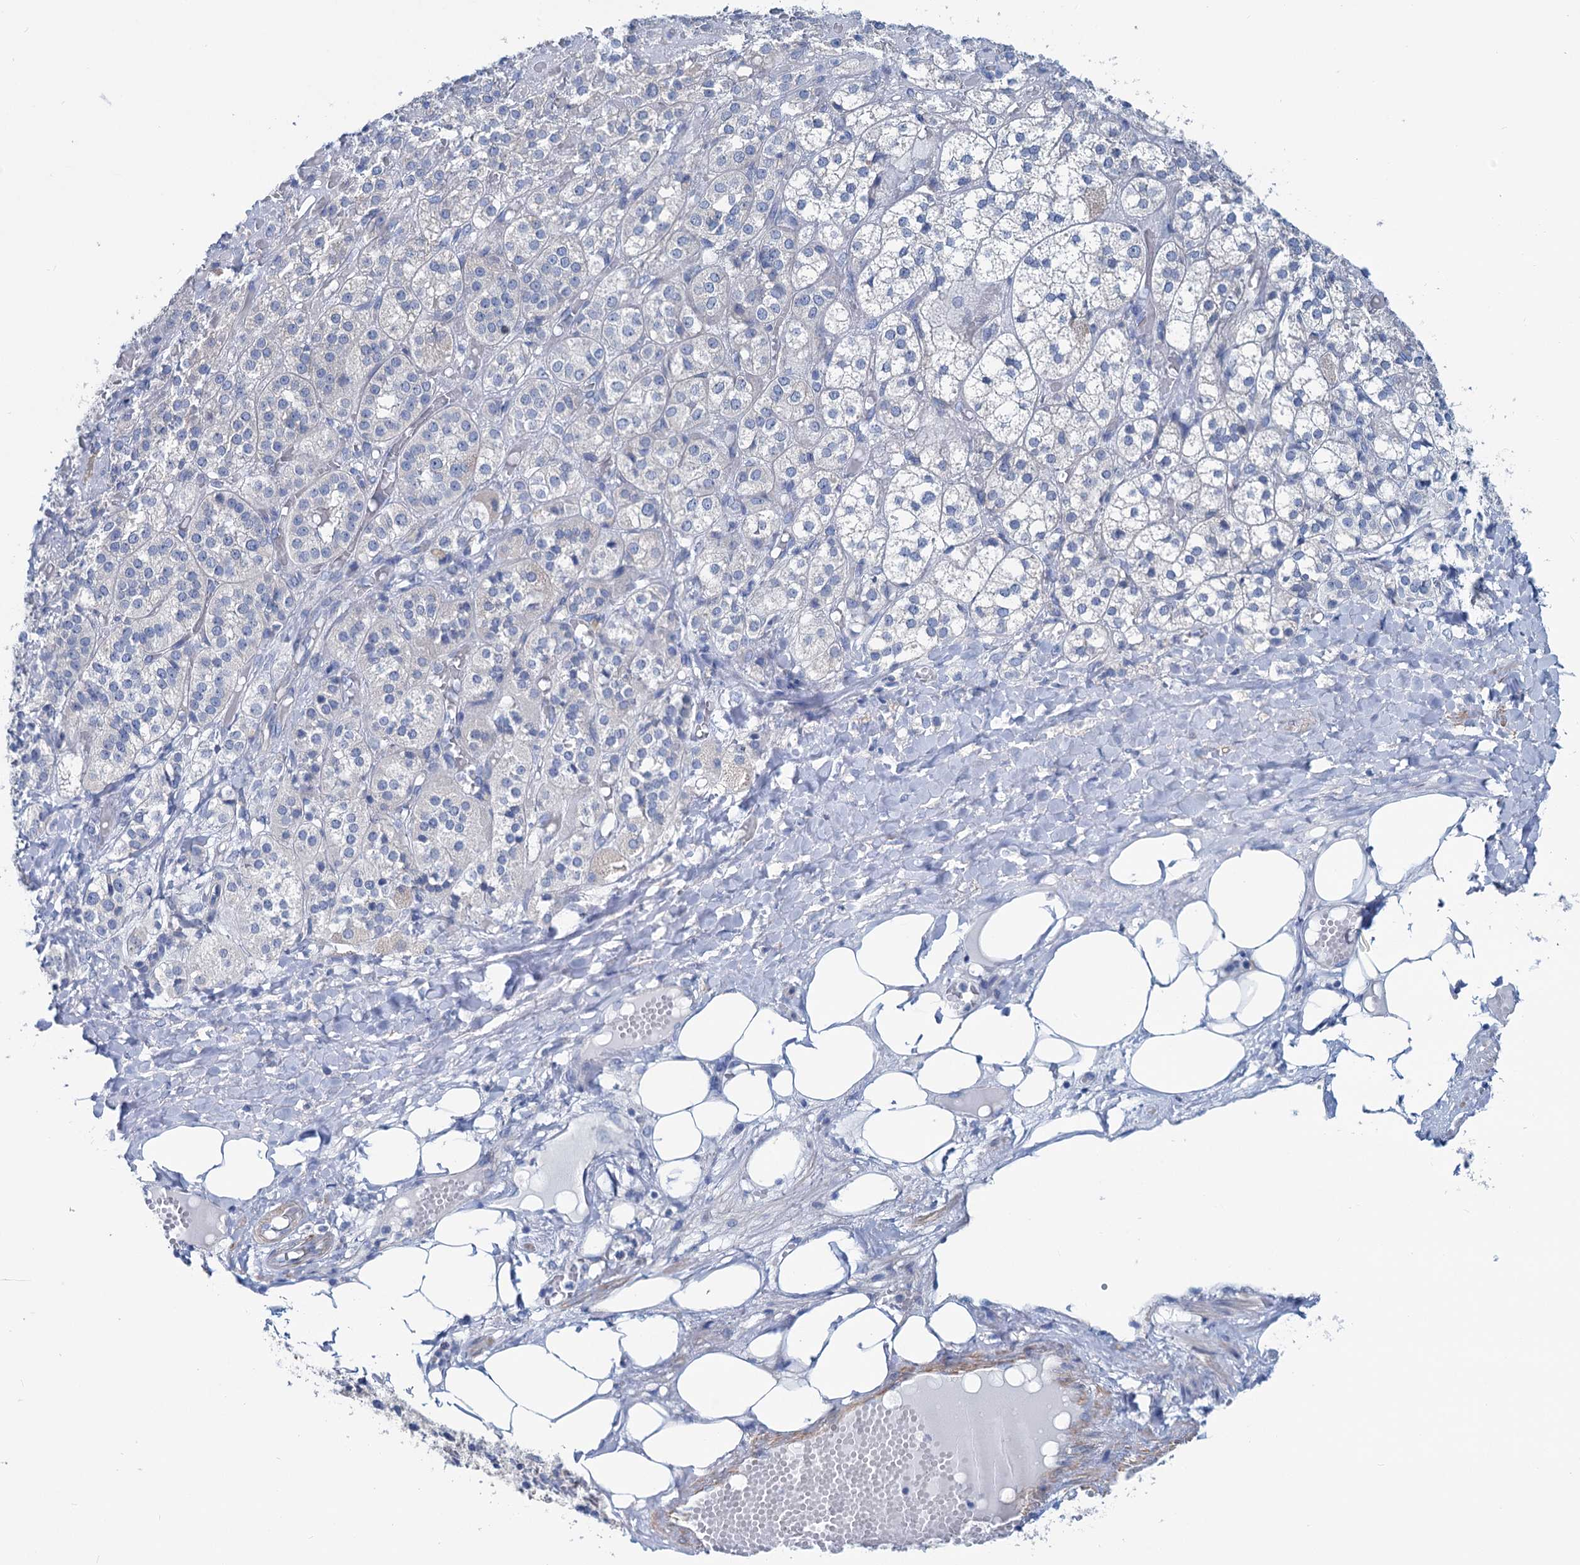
{"staining": {"intensity": "negative", "quantity": "none", "location": "none"}, "tissue": "adrenal gland", "cell_type": "Glandular cells", "image_type": "normal", "snomed": [{"axis": "morphology", "description": "Normal tissue, NOS"}, {"axis": "topography", "description": "Adrenal gland"}], "caption": "Immunohistochemistry (IHC) image of unremarkable adrenal gland: adrenal gland stained with DAB (3,3'-diaminobenzidine) displays no significant protein staining in glandular cells.", "gene": "SLC1A3", "patient": {"sex": "female", "age": 61}}